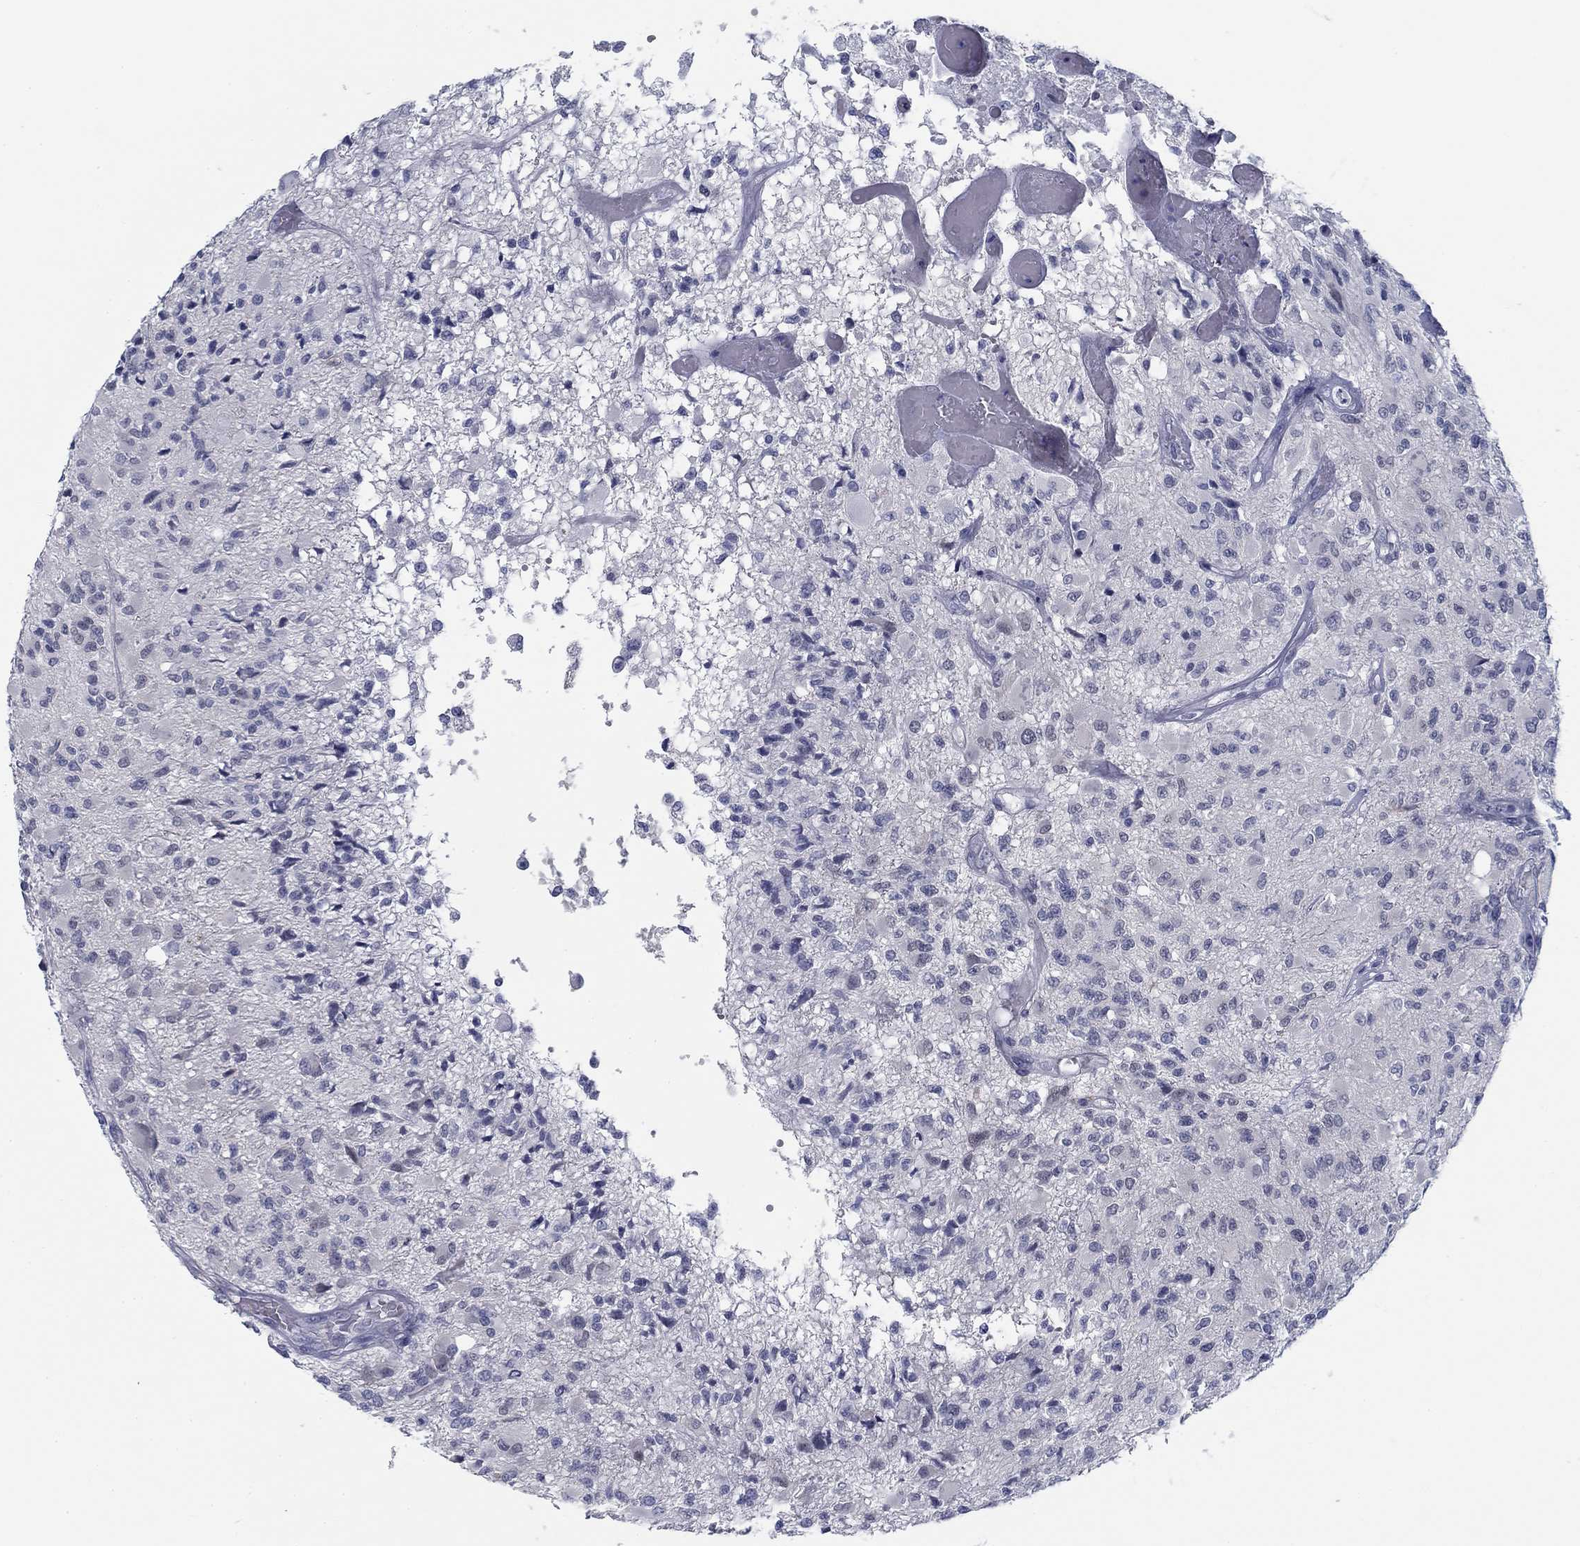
{"staining": {"intensity": "negative", "quantity": "none", "location": "none"}, "tissue": "glioma", "cell_type": "Tumor cells", "image_type": "cancer", "snomed": [{"axis": "morphology", "description": "Glioma, malignant, High grade"}, {"axis": "topography", "description": "Brain"}], "caption": "IHC micrograph of human malignant glioma (high-grade) stained for a protein (brown), which displays no positivity in tumor cells.", "gene": "DNAL1", "patient": {"sex": "female", "age": 63}}